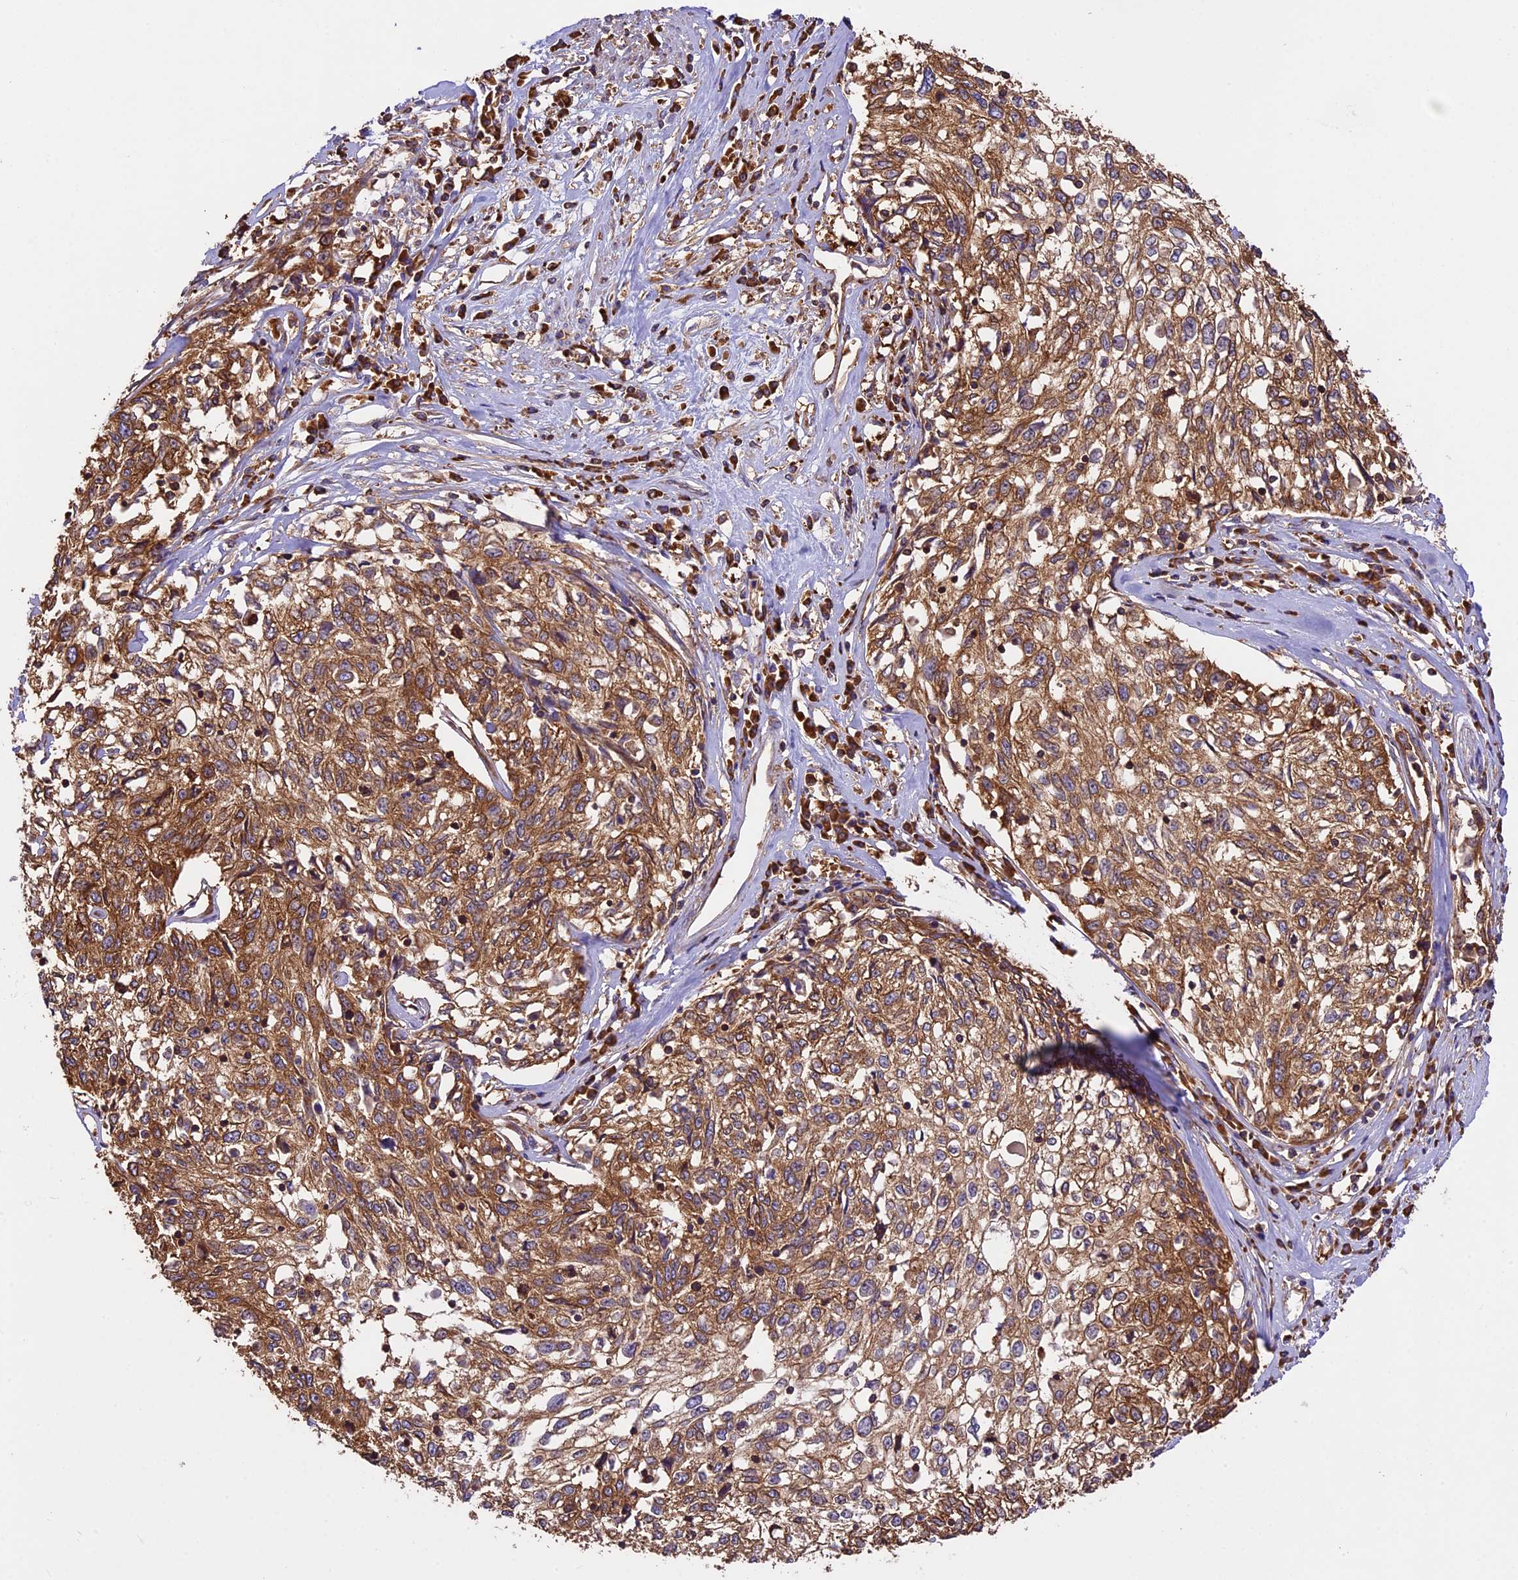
{"staining": {"intensity": "moderate", "quantity": ">75%", "location": "cytoplasmic/membranous"}, "tissue": "cervical cancer", "cell_type": "Tumor cells", "image_type": "cancer", "snomed": [{"axis": "morphology", "description": "Squamous cell carcinoma, NOS"}, {"axis": "topography", "description": "Cervix"}], "caption": "Cervical squamous cell carcinoma stained for a protein displays moderate cytoplasmic/membranous positivity in tumor cells. Using DAB (brown) and hematoxylin (blue) stains, captured at high magnification using brightfield microscopy.", "gene": "KARS1", "patient": {"sex": "female", "age": 57}}